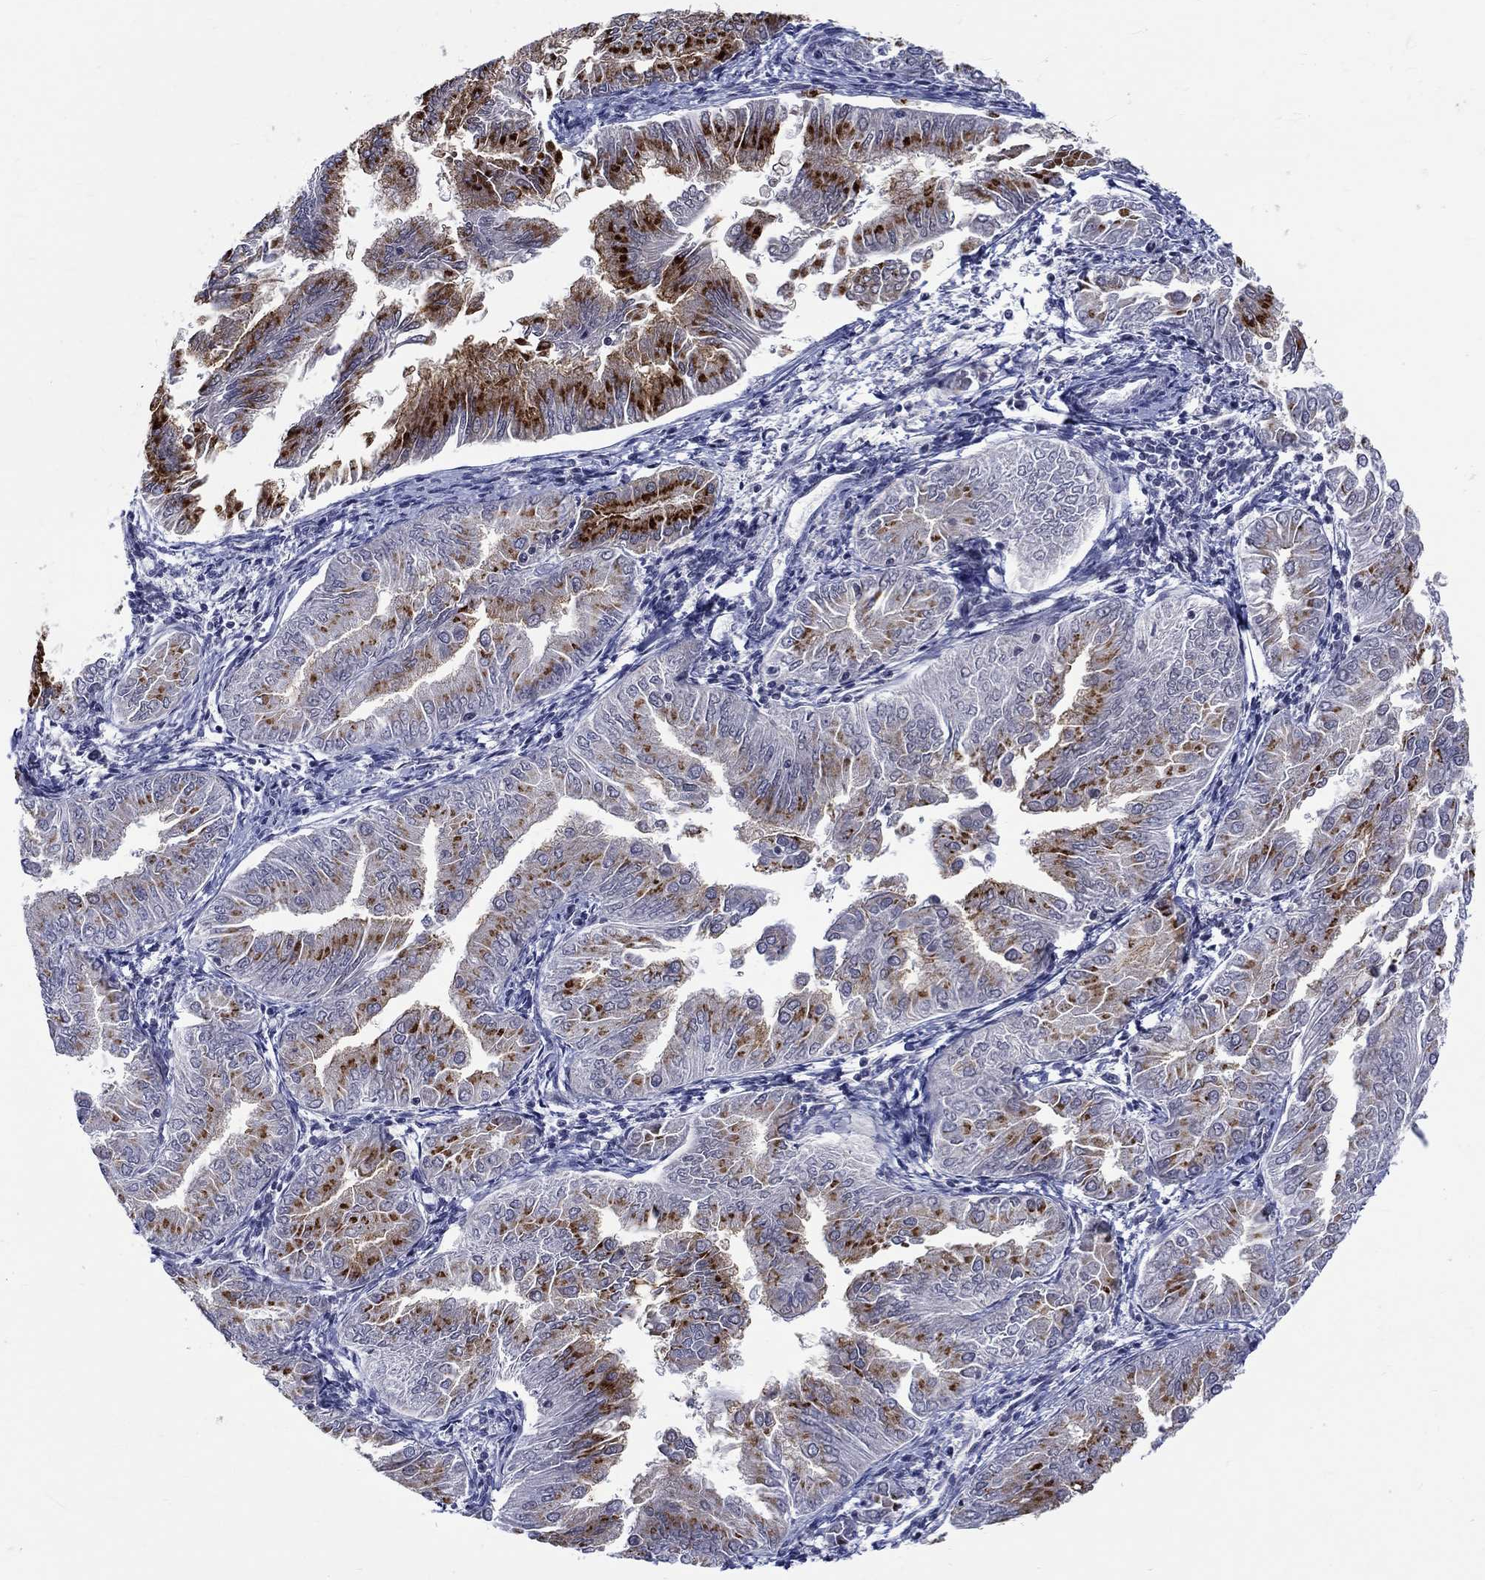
{"staining": {"intensity": "strong", "quantity": "25%-75%", "location": "cytoplasmic/membranous"}, "tissue": "endometrial cancer", "cell_type": "Tumor cells", "image_type": "cancer", "snomed": [{"axis": "morphology", "description": "Adenocarcinoma, NOS"}, {"axis": "topography", "description": "Endometrium"}], "caption": "DAB (3,3'-diaminobenzidine) immunohistochemical staining of adenocarcinoma (endometrial) exhibits strong cytoplasmic/membranous protein expression in approximately 25%-75% of tumor cells. (Stains: DAB in brown, nuclei in blue, Microscopy: brightfield microscopy at high magnification).", "gene": "ST6GALNAC1", "patient": {"sex": "female", "age": 53}}